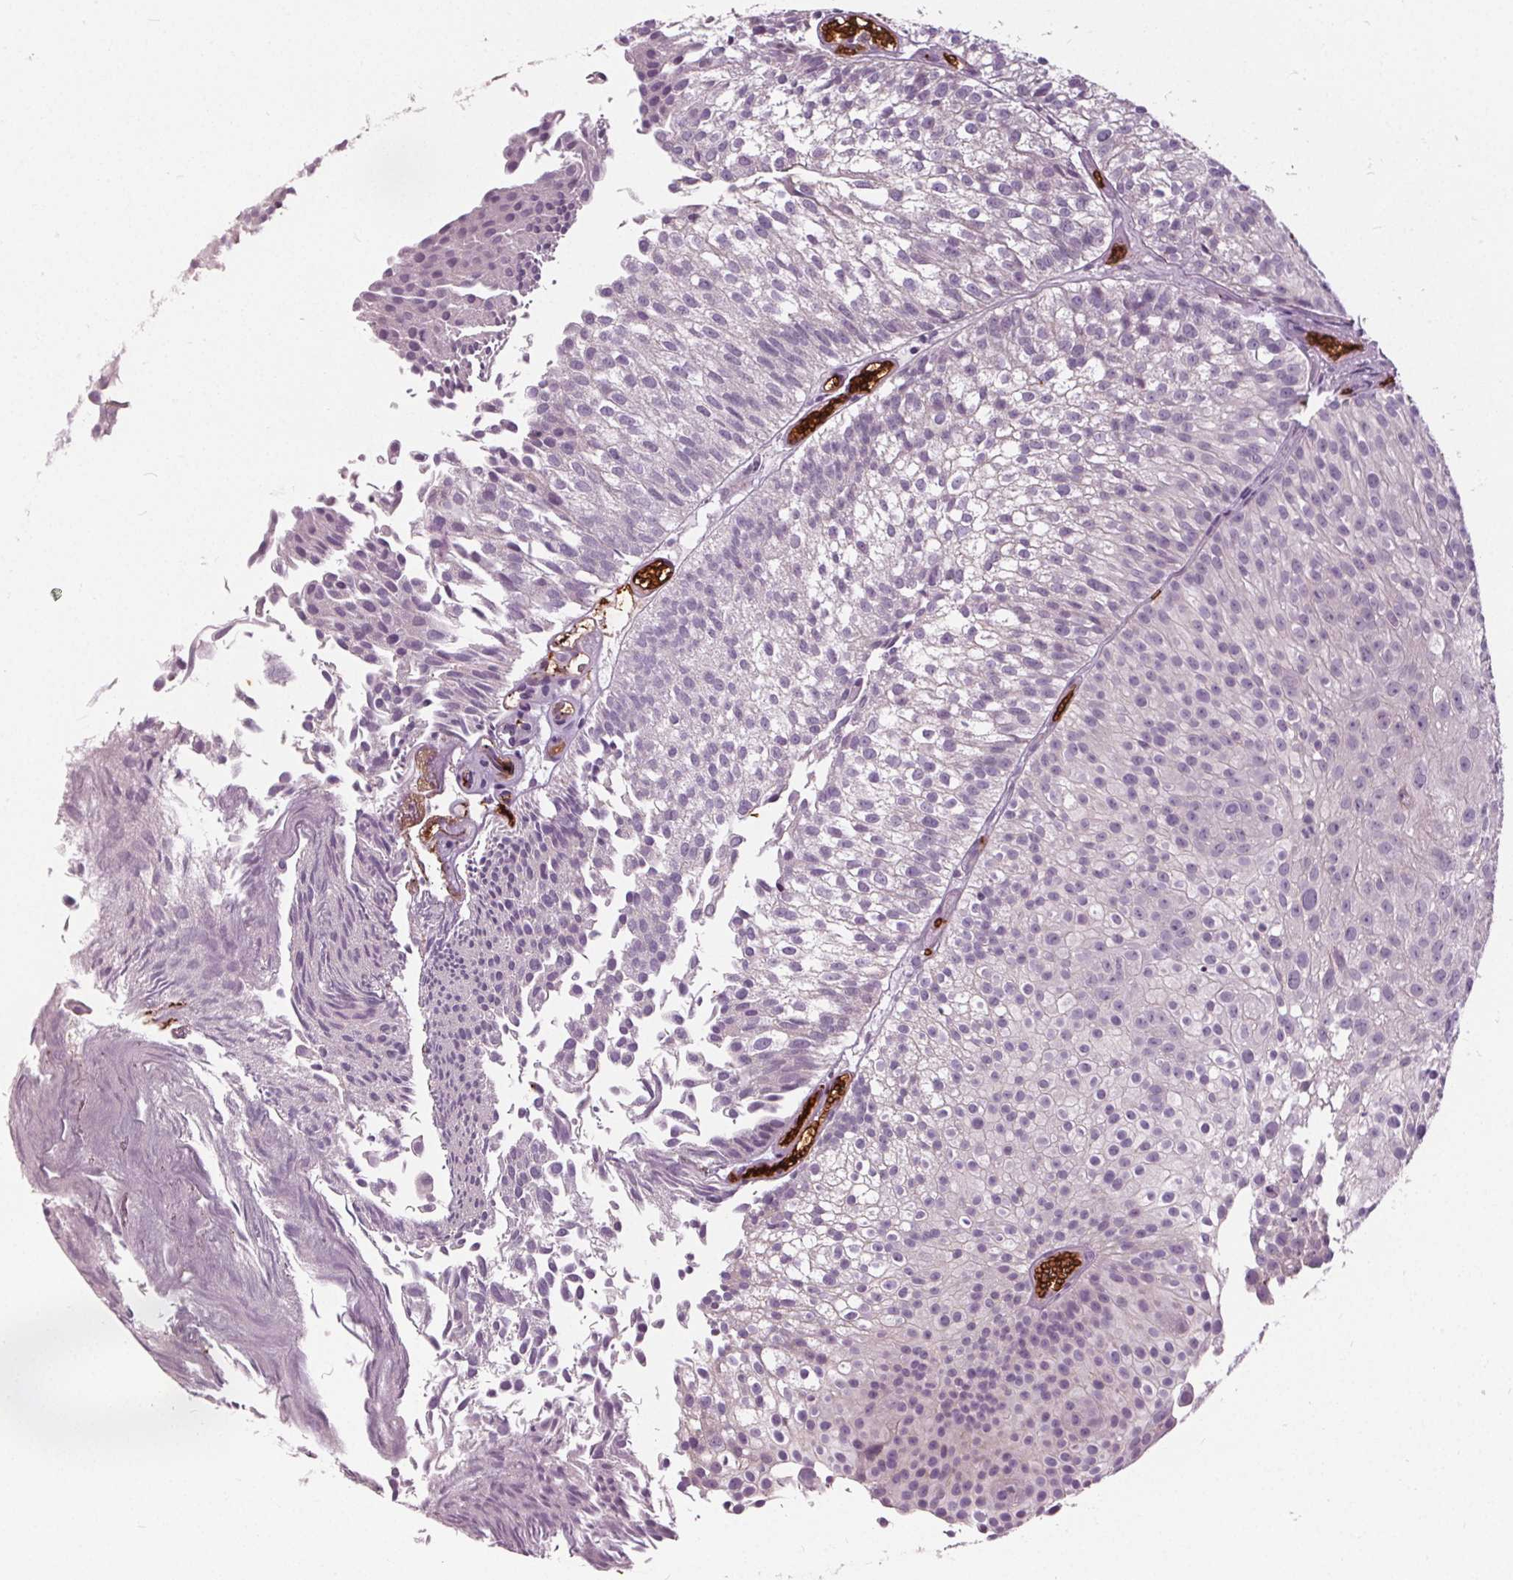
{"staining": {"intensity": "negative", "quantity": "none", "location": "none"}, "tissue": "urothelial cancer", "cell_type": "Tumor cells", "image_type": "cancer", "snomed": [{"axis": "morphology", "description": "Urothelial carcinoma, Low grade"}, {"axis": "topography", "description": "Urinary bladder"}], "caption": "Tumor cells show no significant protein staining in urothelial carcinoma (low-grade).", "gene": "SLC4A1", "patient": {"sex": "male", "age": 70}}